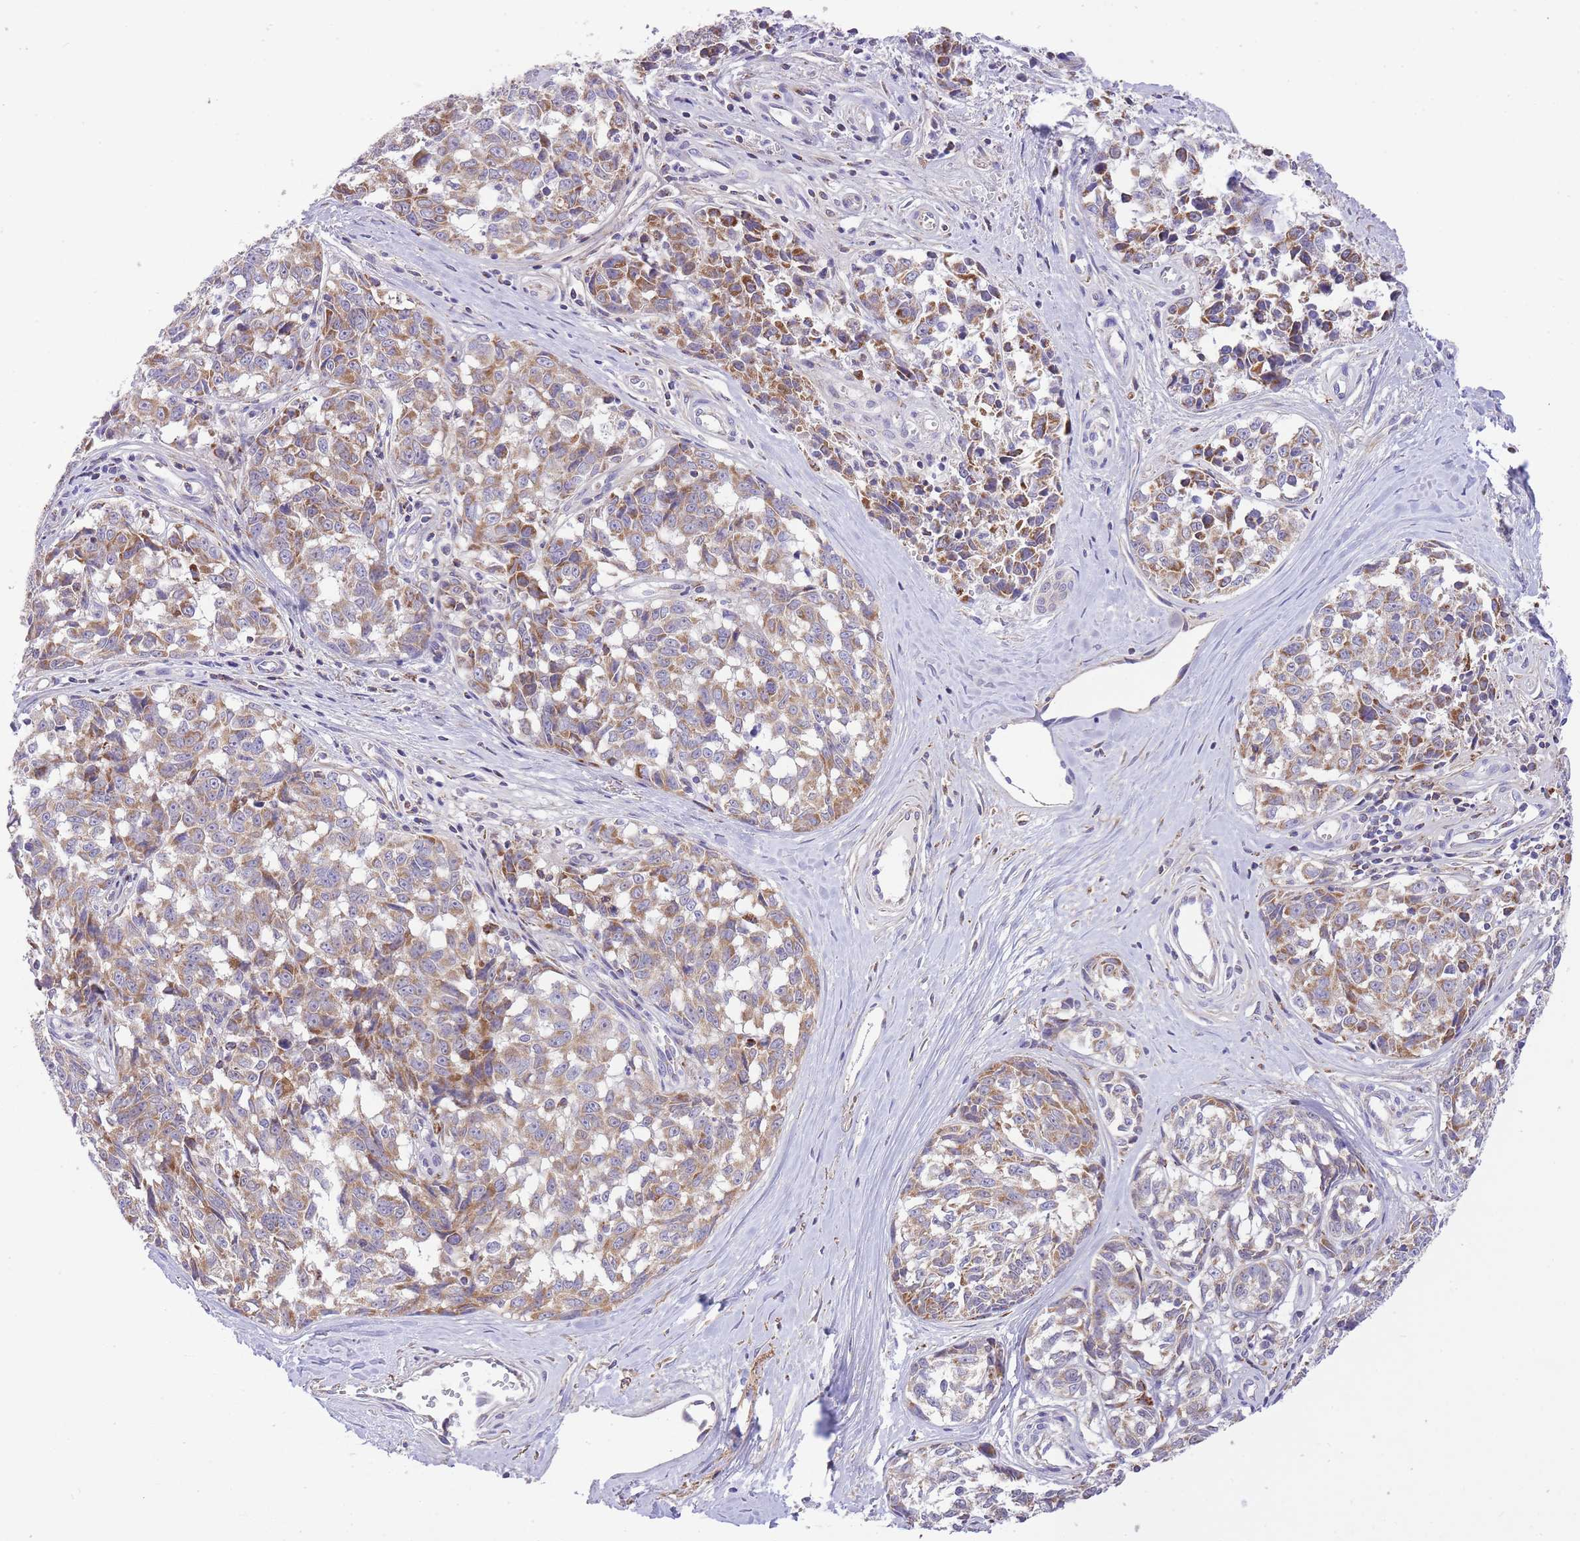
{"staining": {"intensity": "moderate", "quantity": "25%-75%", "location": "cytoplasmic/membranous"}, "tissue": "melanoma", "cell_type": "Tumor cells", "image_type": "cancer", "snomed": [{"axis": "morphology", "description": "Normal tissue, NOS"}, {"axis": "morphology", "description": "Malignant melanoma, NOS"}, {"axis": "topography", "description": "Skin"}], "caption": "Brown immunohistochemical staining in melanoma exhibits moderate cytoplasmic/membranous positivity in approximately 25%-75% of tumor cells. The staining is performed using DAB (3,3'-diaminobenzidine) brown chromogen to label protein expression. The nuclei are counter-stained blue using hematoxylin.", "gene": "ST3GAL3", "patient": {"sex": "female", "age": 64}}